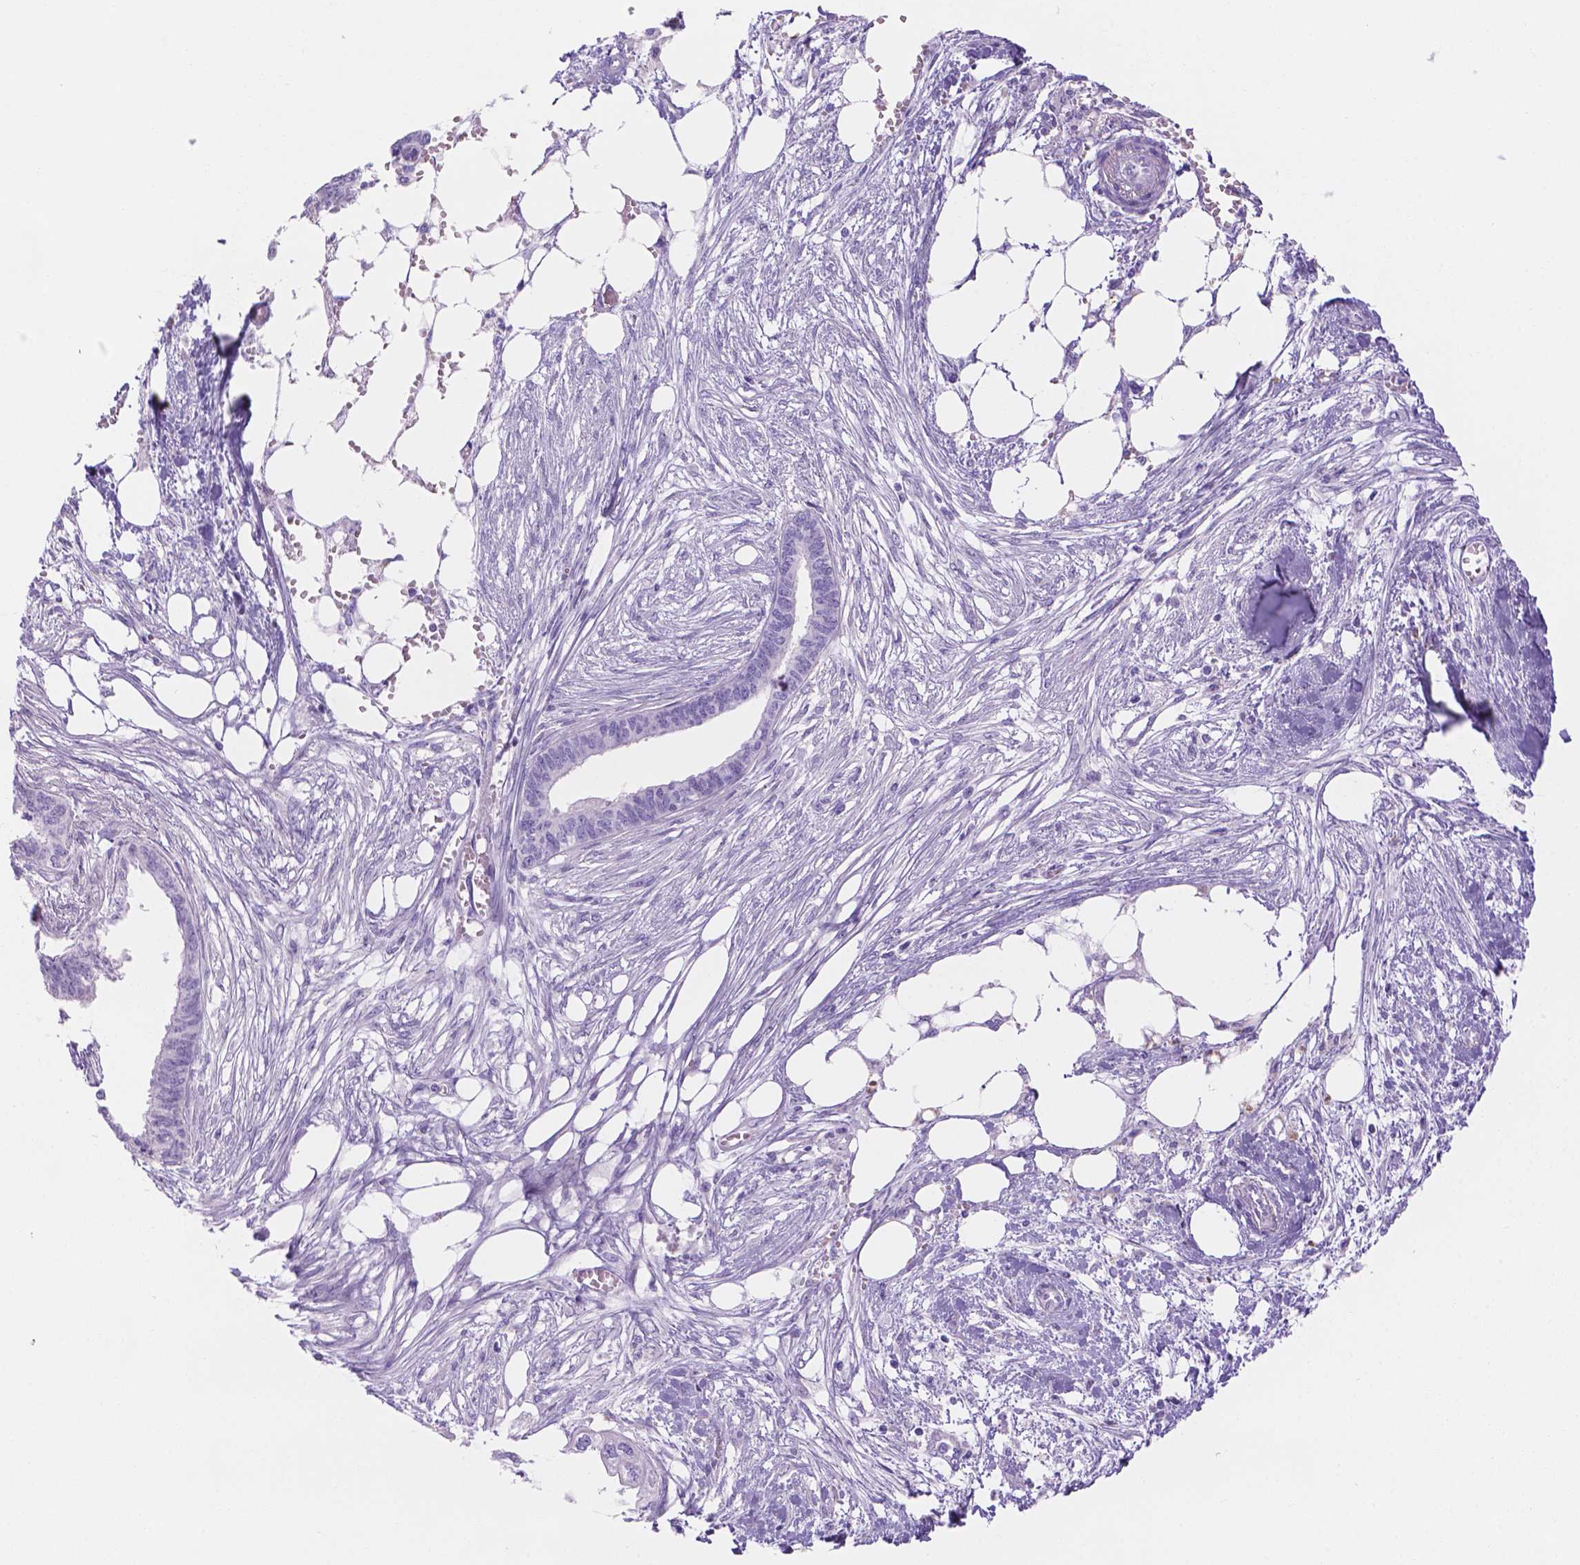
{"staining": {"intensity": "negative", "quantity": "none", "location": "none"}, "tissue": "endometrial cancer", "cell_type": "Tumor cells", "image_type": "cancer", "snomed": [{"axis": "morphology", "description": "Adenocarcinoma, NOS"}, {"axis": "morphology", "description": "Adenocarcinoma, metastatic, NOS"}, {"axis": "topography", "description": "Adipose tissue"}, {"axis": "topography", "description": "Endometrium"}], "caption": "High magnification brightfield microscopy of endometrial adenocarcinoma stained with DAB (3,3'-diaminobenzidine) (brown) and counterstained with hematoxylin (blue): tumor cells show no significant staining.", "gene": "MLN", "patient": {"sex": "female", "age": 67}}